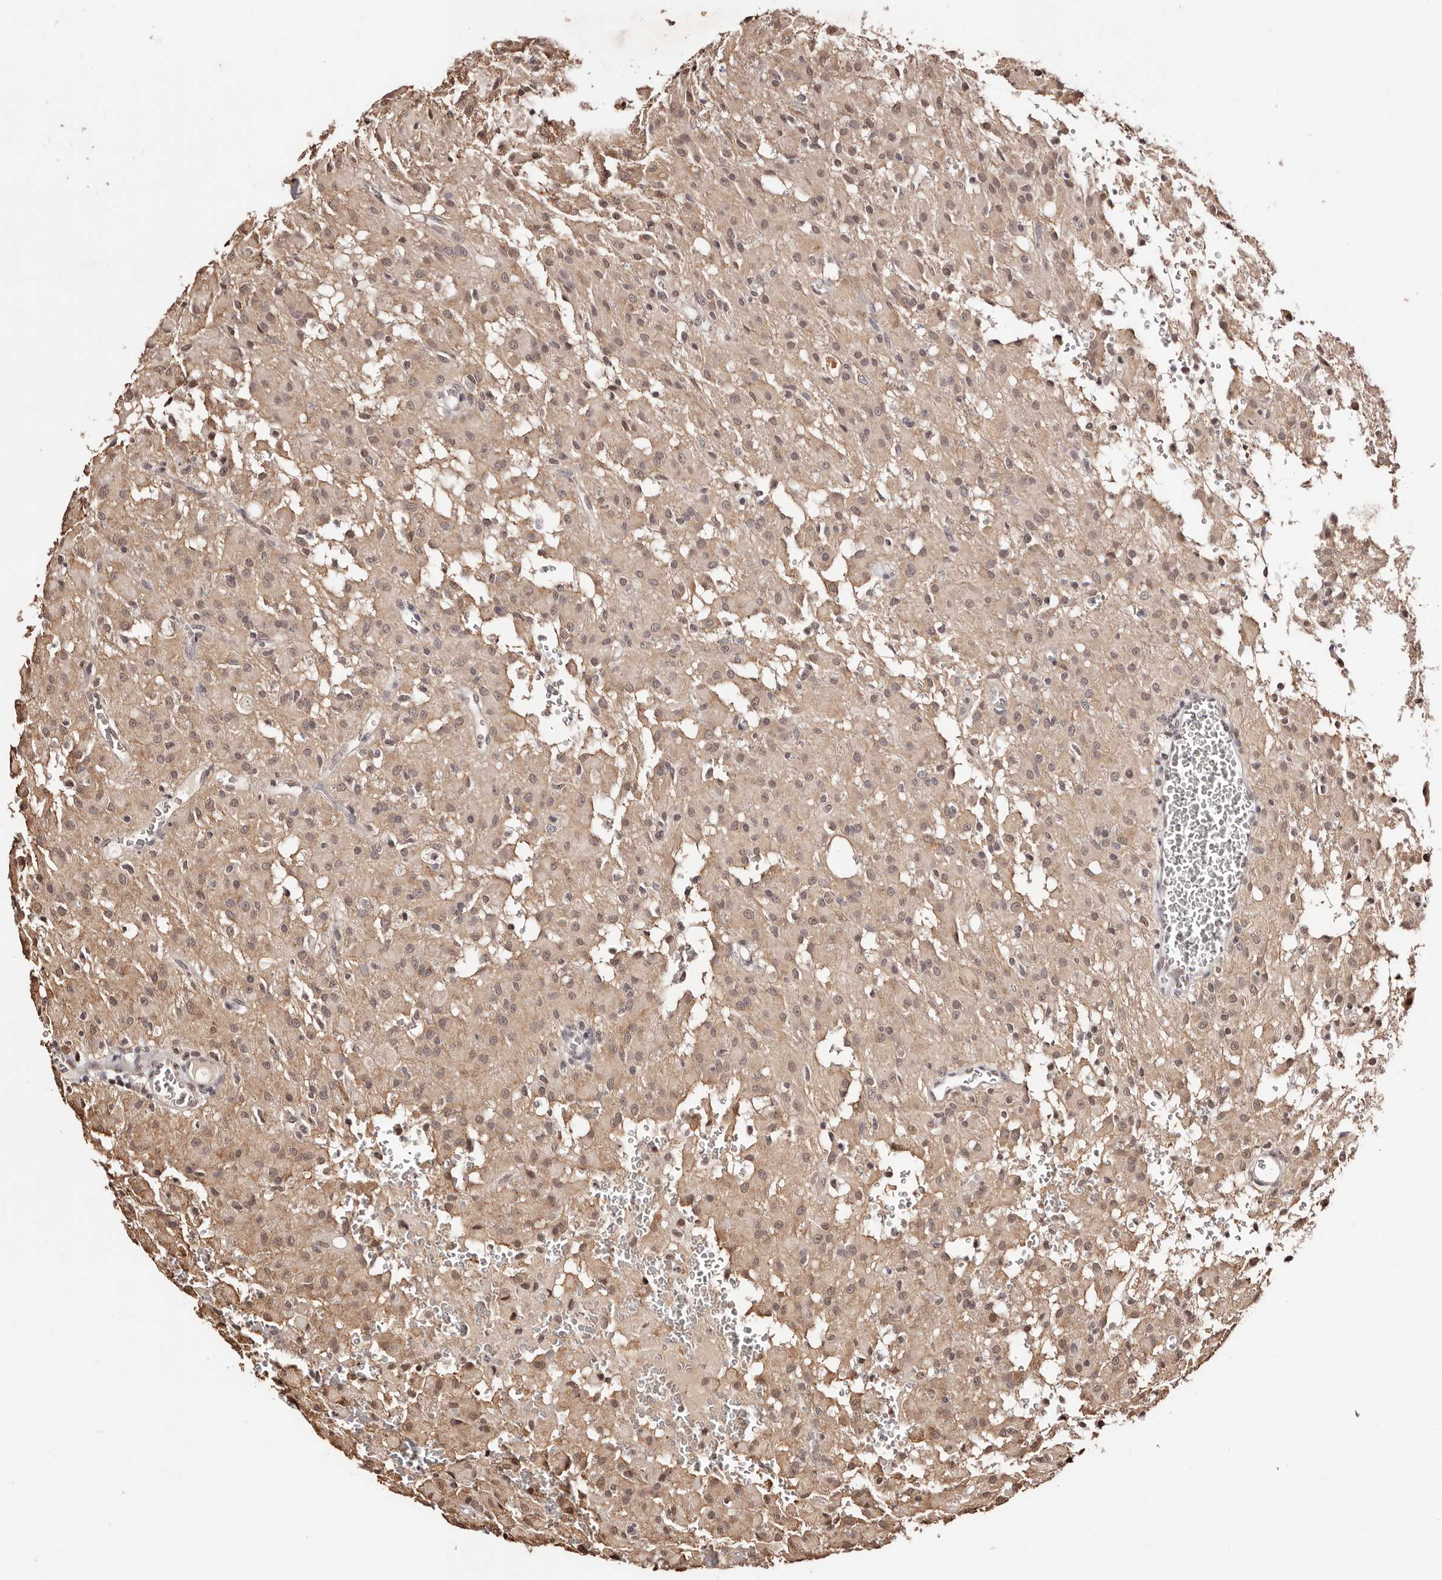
{"staining": {"intensity": "weak", "quantity": ">75%", "location": "cytoplasmic/membranous,nuclear"}, "tissue": "glioma", "cell_type": "Tumor cells", "image_type": "cancer", "snomed": [{"axis": "morphology", "description": "Glioma, malignant, High grade"}, {"axis": "topography", "description": "Brain"}], "caption": "Protein staining displays weak cytoplasmic/membranous and nuclear staining in approximately >75% of tumor cells in glioma.", "gene": "BICRAL", "patient": {"sex": "female", "age": 59}}